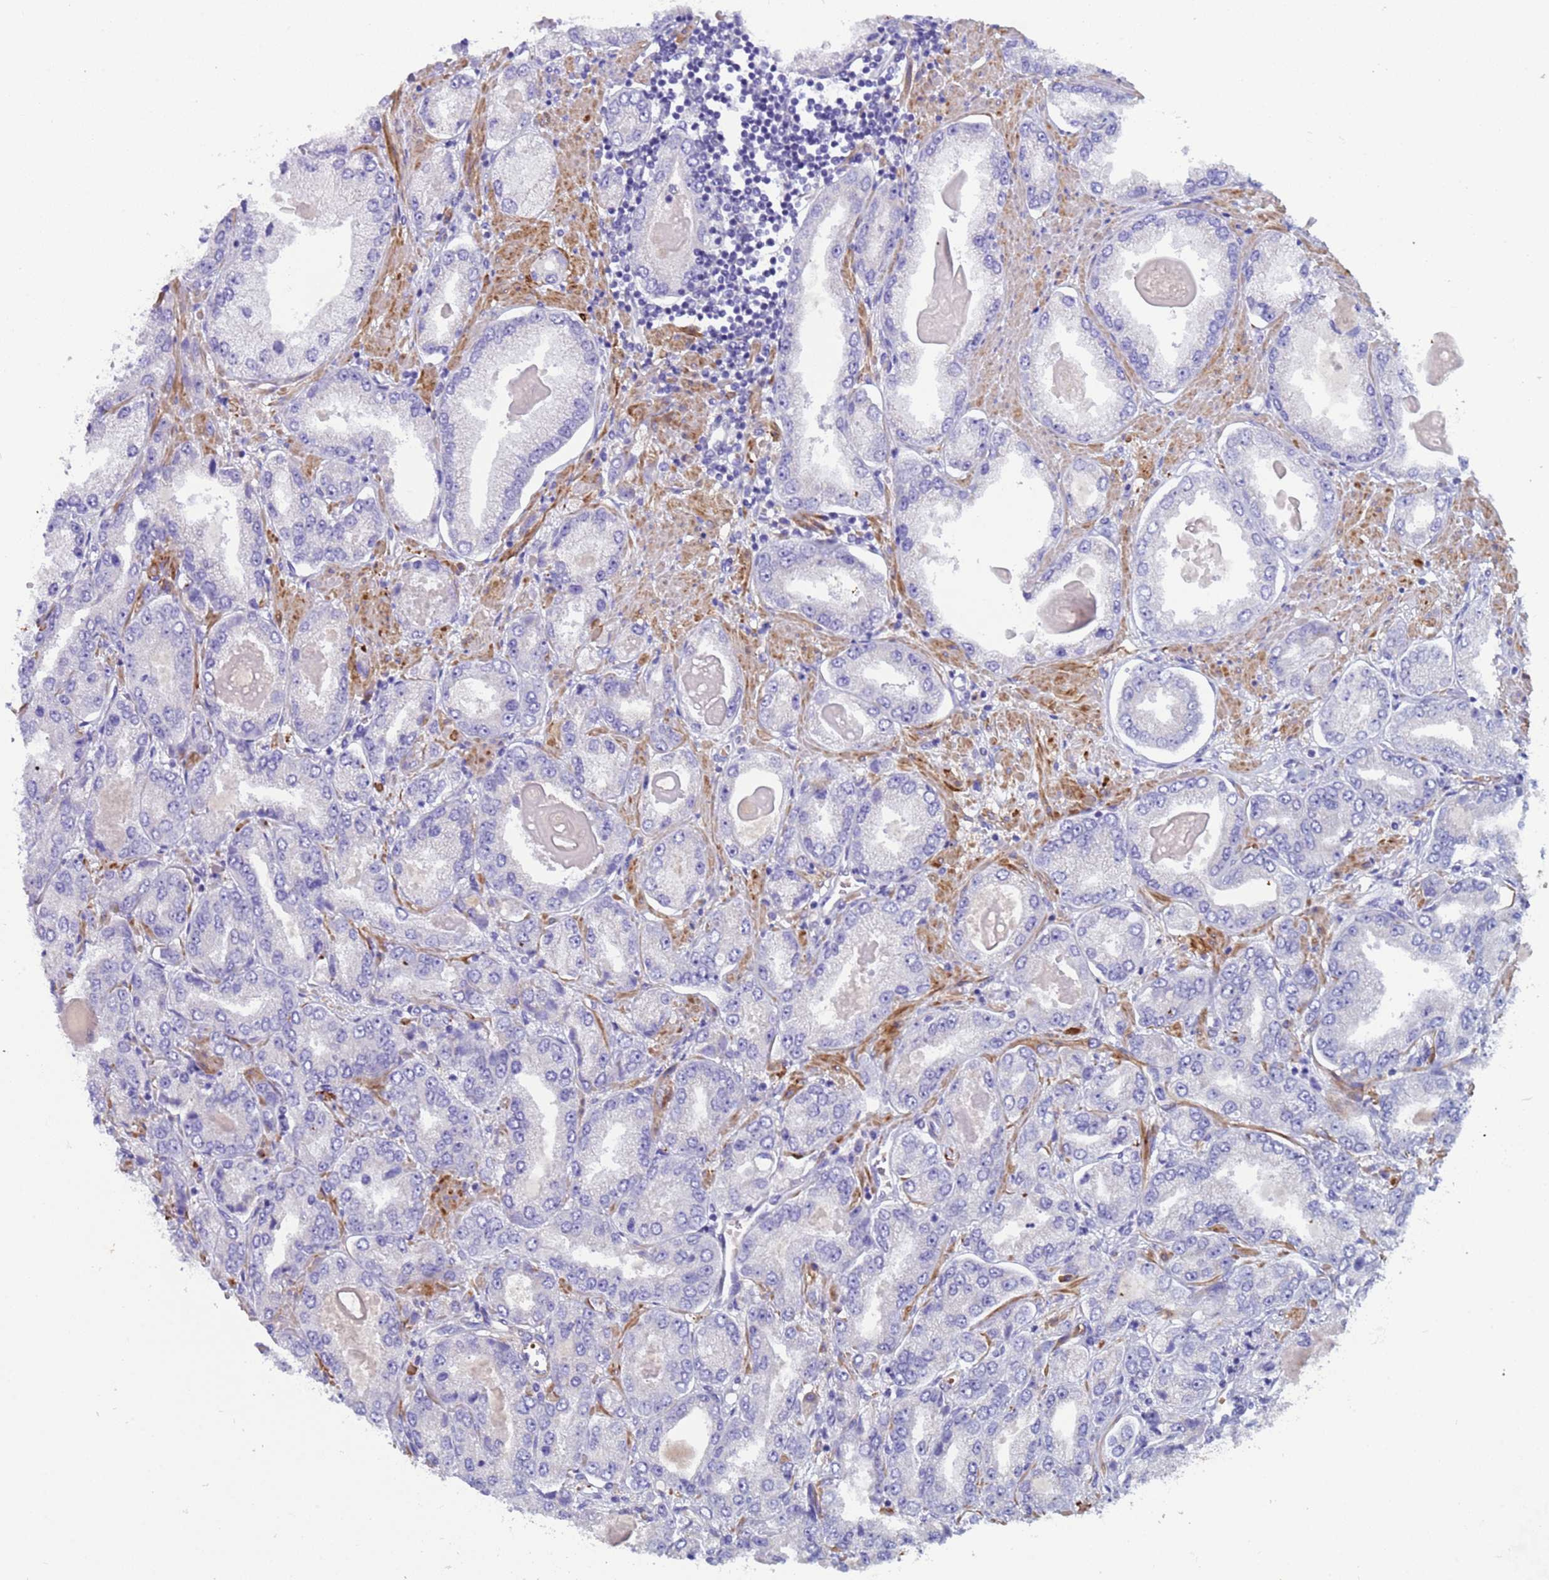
{"staining": {"intensity": "negative", "quantity": "none", "location": "none"}, "tissue": "prostate cancer", "cell_type": "Tumor cells", "image_type": "cancer", "snomed": [{"axis": "morphology", "description": "Adenocarcinoma, High grade"}, {"axis": "topography", "description": "Prostate"}], "caption": "An IHC histopathology image of prostate adenocarcinoma (high-grade) is shown. There is no staining in tumor cells of prostate adenocarcinoma (high-grade). (IHC, brightfield microscopy, high magnification).", "gene": "KBTBD3", "patient": {"sex": "male", "age": 68}}